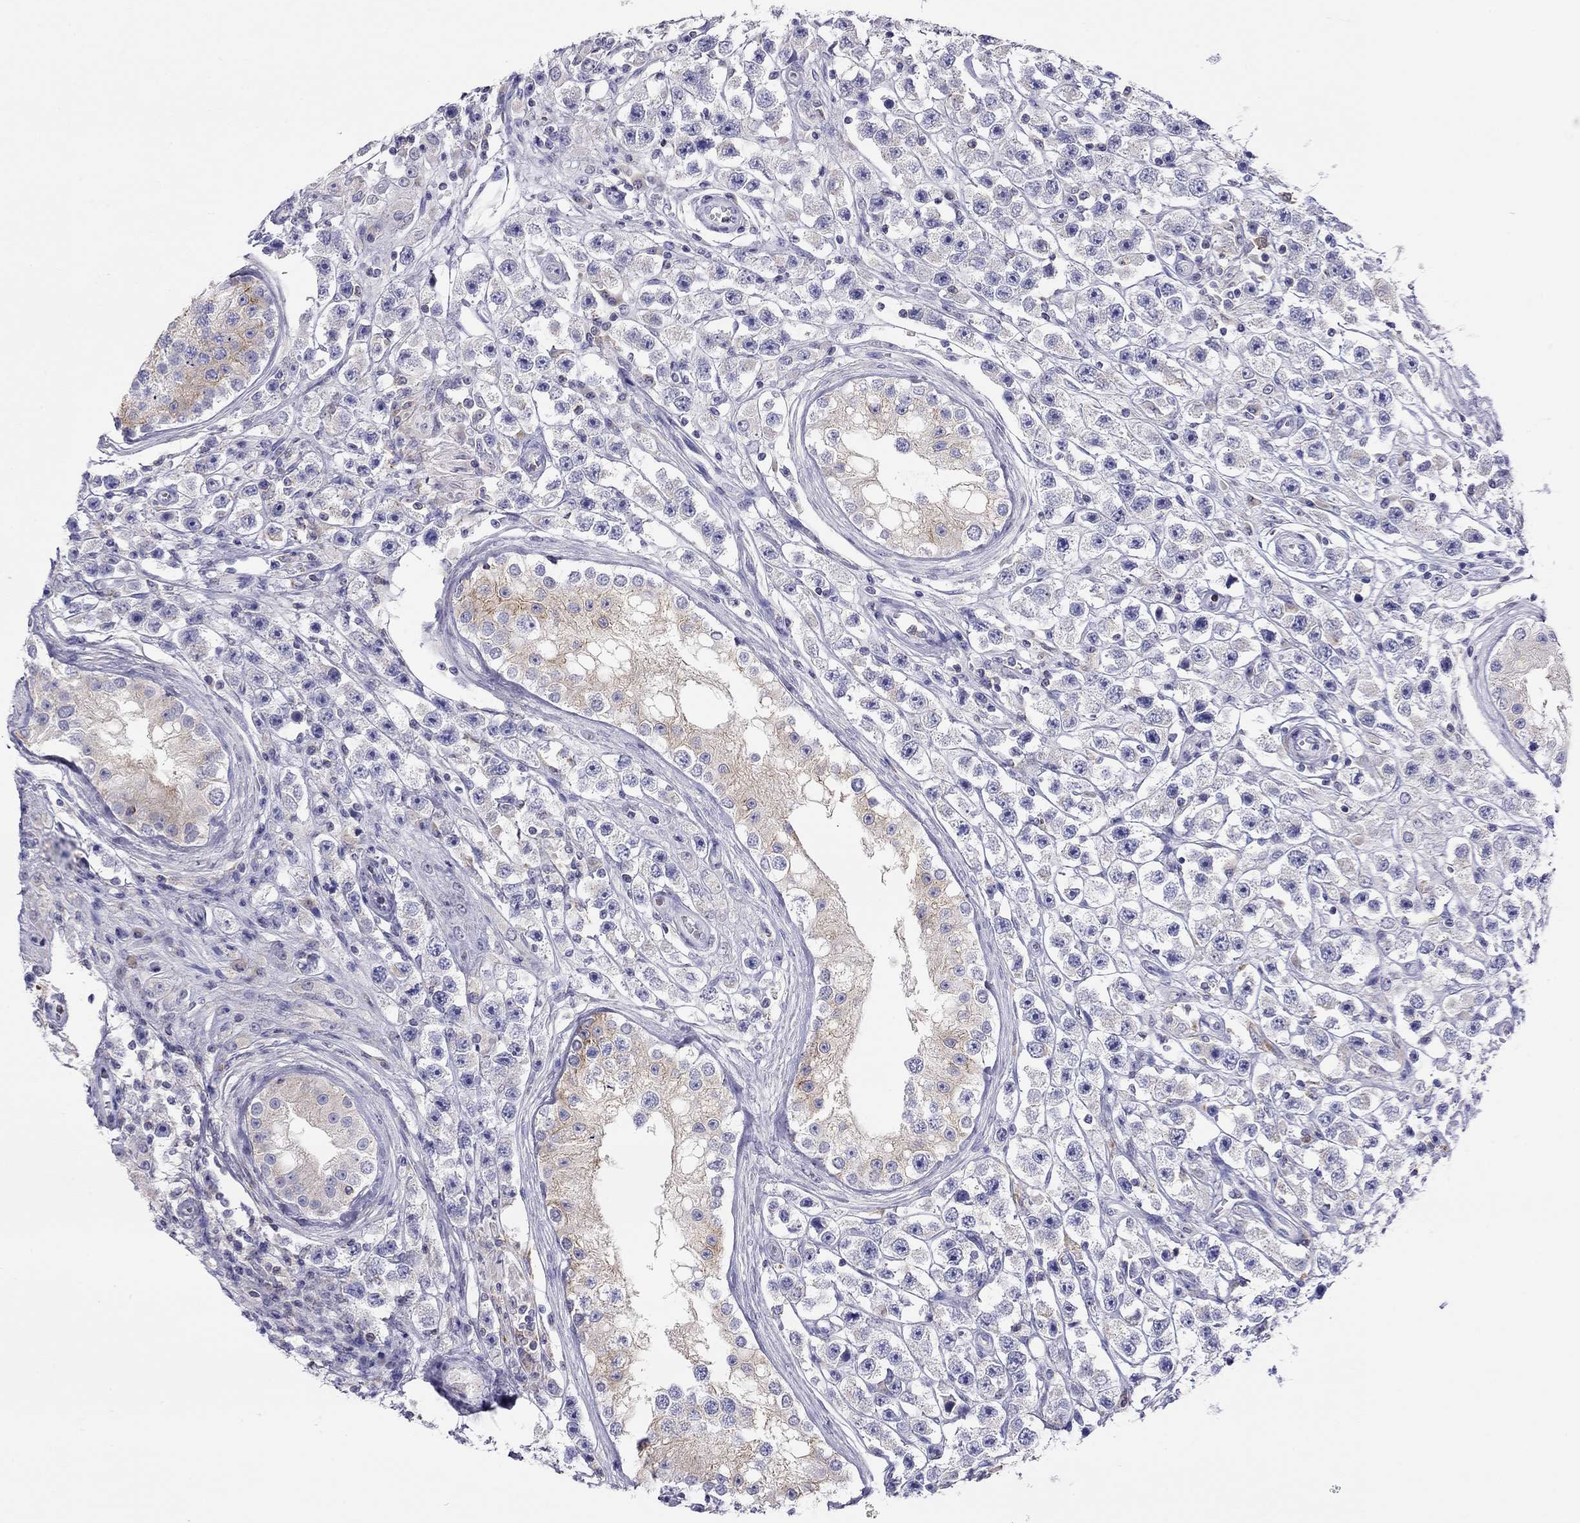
{"staining": {"intensity": "negative", "quantity": "none", "location": "none"}, "tissue": "testis cancer", "cell_type": "Tumor cells", "image_type": "cancer", "snomed": [{"axis": "morphology", "description": "Seminoma, NOS"}, {"axis": "topography", "description": "Testis"}], "caption": "Immunohistochemistry (IHC) of seminoma (testis) demonstrates no positivity in tumor cells.", "gene": "SLC46A2", "patient": {"sex": "male", "age": 45}}